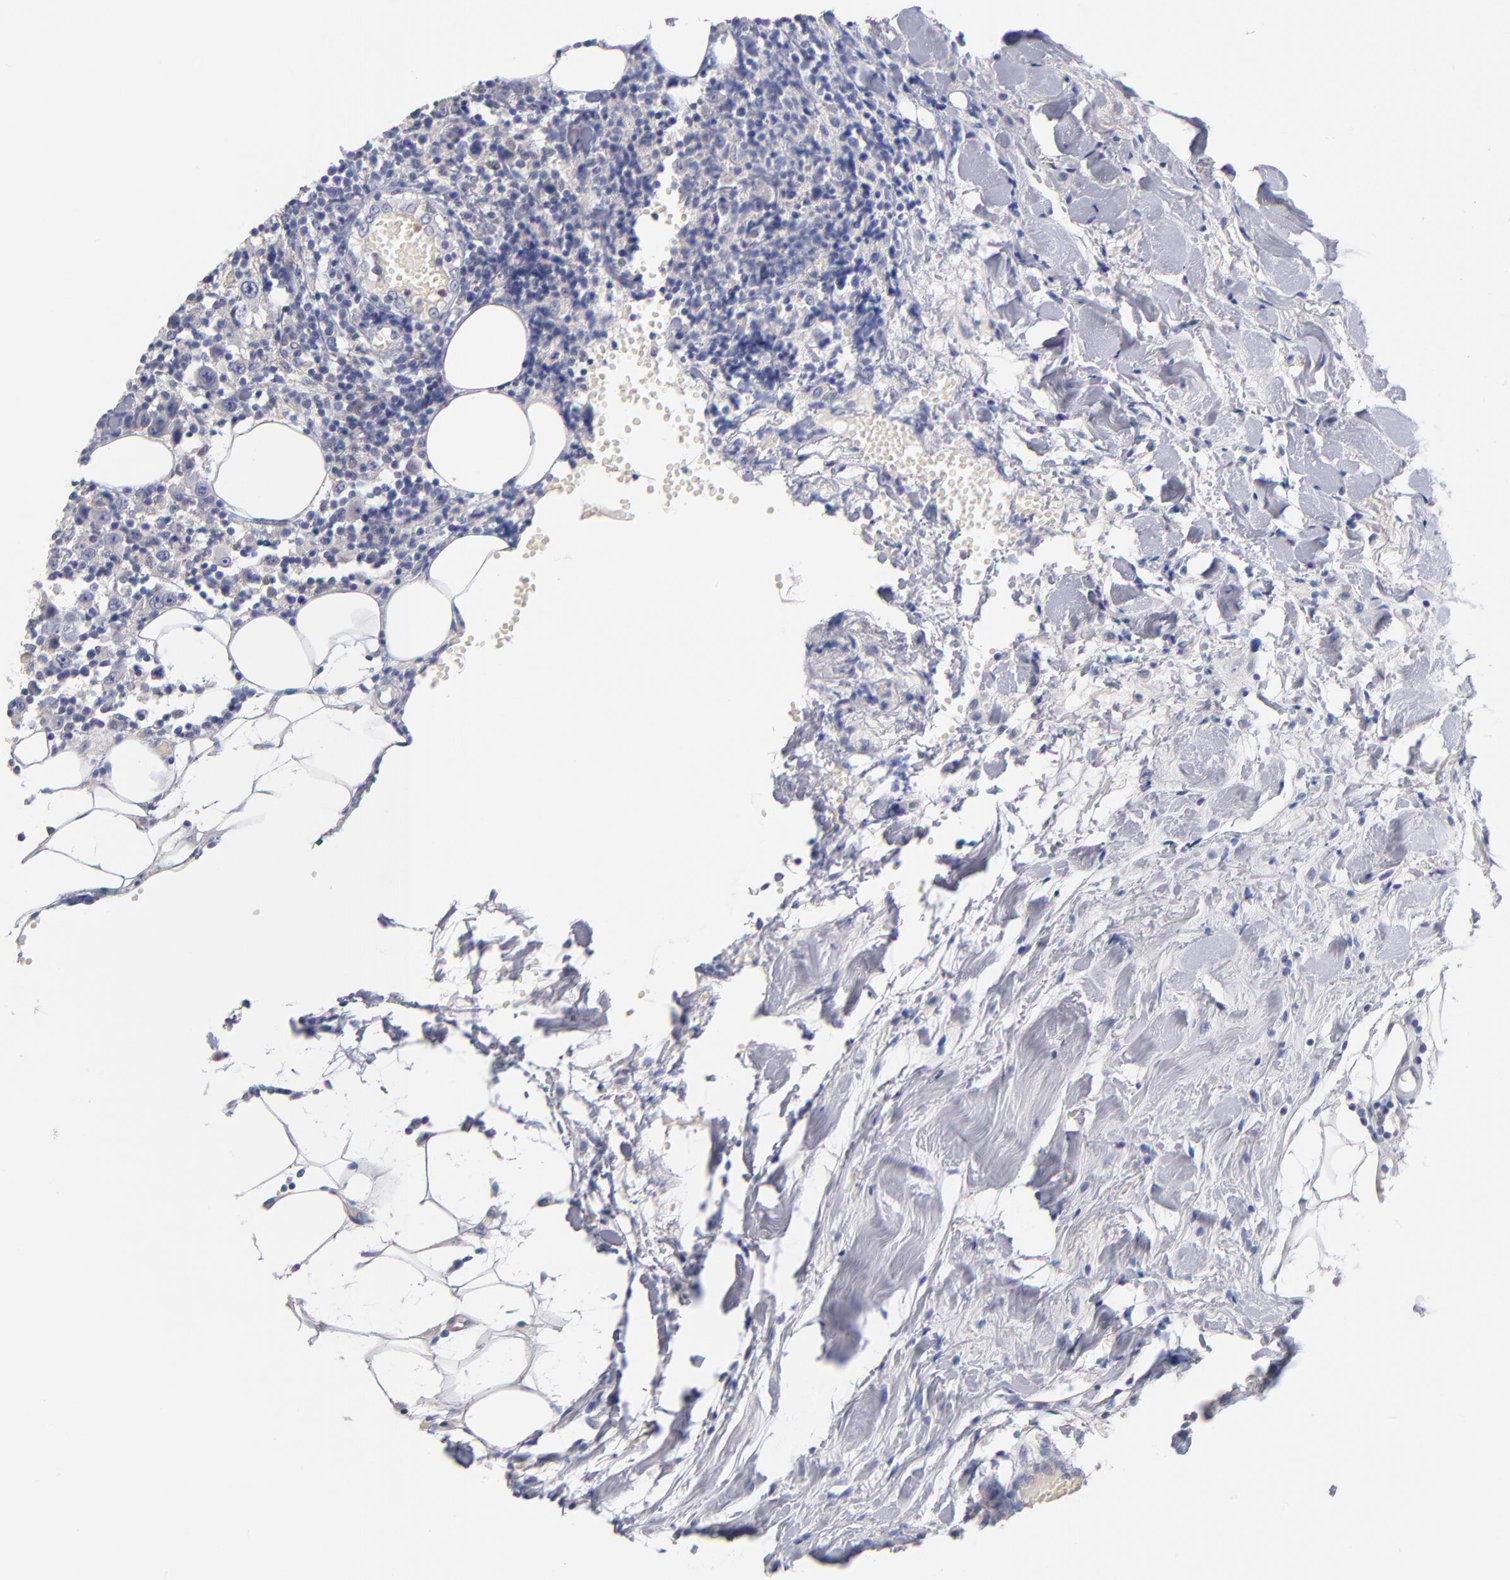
{"staining": {"intensity": "negative", "quantity": "none", "location": "none"}, "tissue": "thyroid cancer", "cell_type": "Tumor cells", "image_type": "cancer", "snomed": [{"axis": "morphology", "description": "Carcinoma, NOS"}, {"axis": "topography", "description": "Thyroid gland"}], "caption": "Thyroid cancer was stained to show a protein in brown. There is no significant staining in tumor cells.", "gene": "BID", "patient": {"sex": "female", "age": 77}}